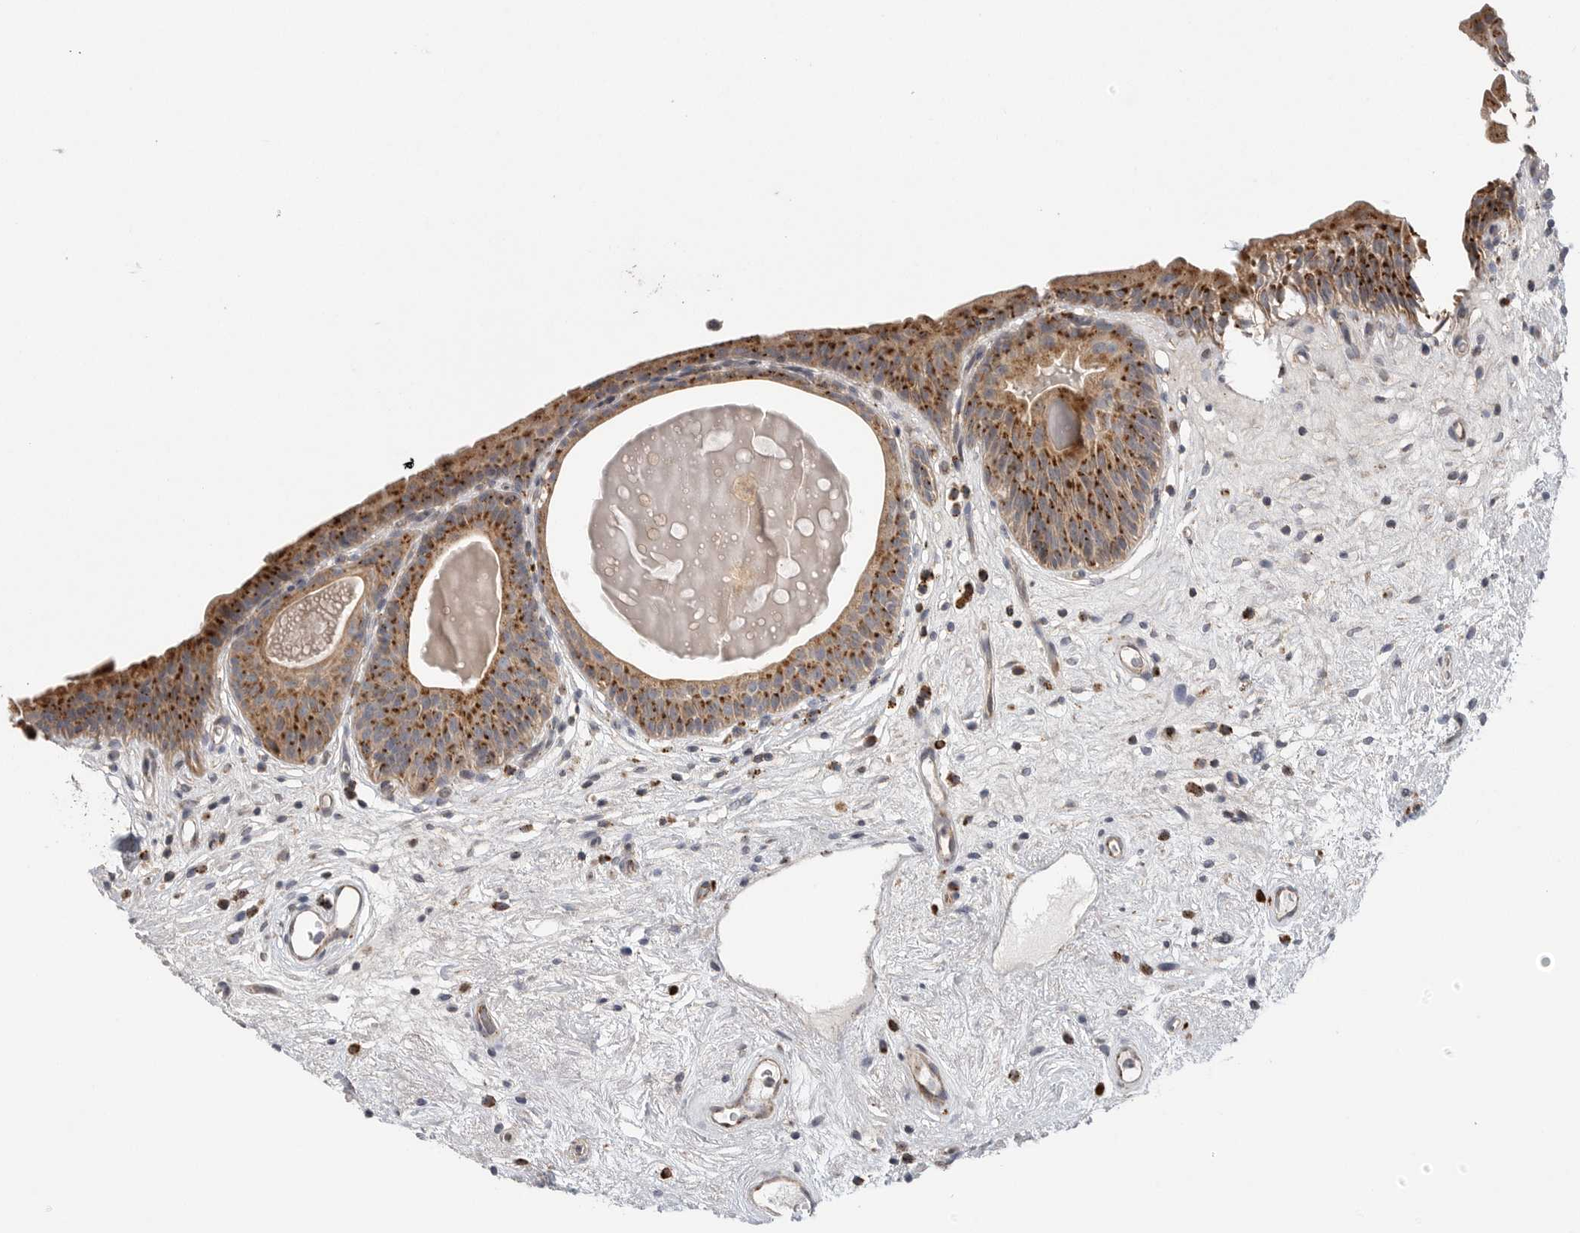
{"staining": {"intensity": "strong", "quantity": ">75%", "location": "cytoplasmic/membranous"}, "tissue": "urinary bladder", "cell_type": "Urothelial cells", "image_type": "normal", "snomed": [{"axis": "morphology", "description": "Normal tissue, NOS"}, {"axis": "topography", "description": "Urinary bladder"}], "caption": "Protein staining demonstrates strong cytoplasmic/membranous expression in about >75% of urothelial cells in benign urinary bladder. Immunohistochemistry (ihc) stains the protein in brown and the nuclei are stained blue.", "gene": "GALNS", "patient": {"sex": "male", "age": 83}}